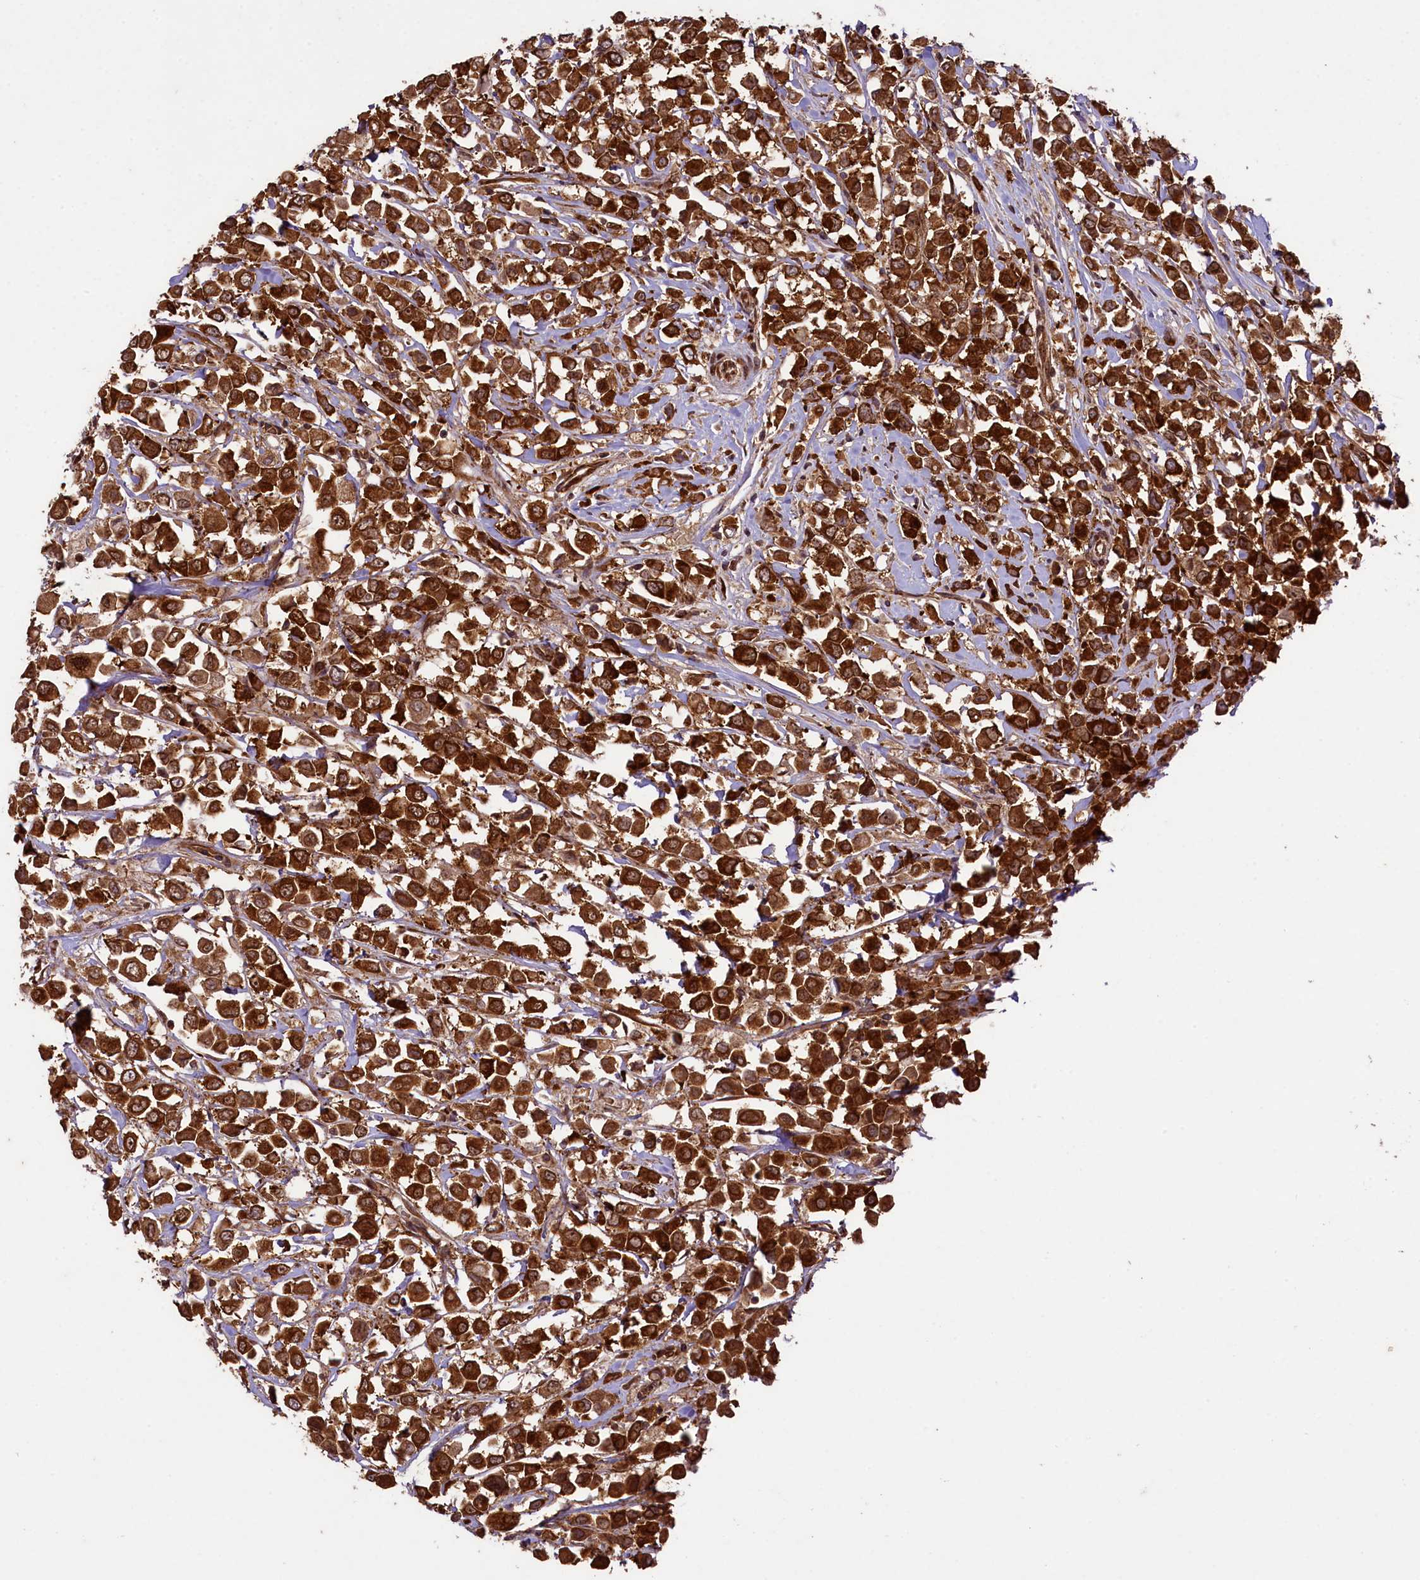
{"staining": {"intensity": "strong", "quantity": ">75%", "location": "cytoplasmic/membranous"}, "tissue": "breast cancer", "cell_type": "Tumor cells", "image_type": "cancer", "snomed": [{"axis": "morphology", "description": "Duct carcinoma"}, {"axis": "topography", "description": "Breast"}], "caption": "This is an image of immunohistochemistry (IHC) staining of breast invasive ductal carcinoma, which shows strong expression in the cytoplasmic/membranous of tumor cells.", "gene": "LARP4", "patient": {"sex": "female", "age": 61}}